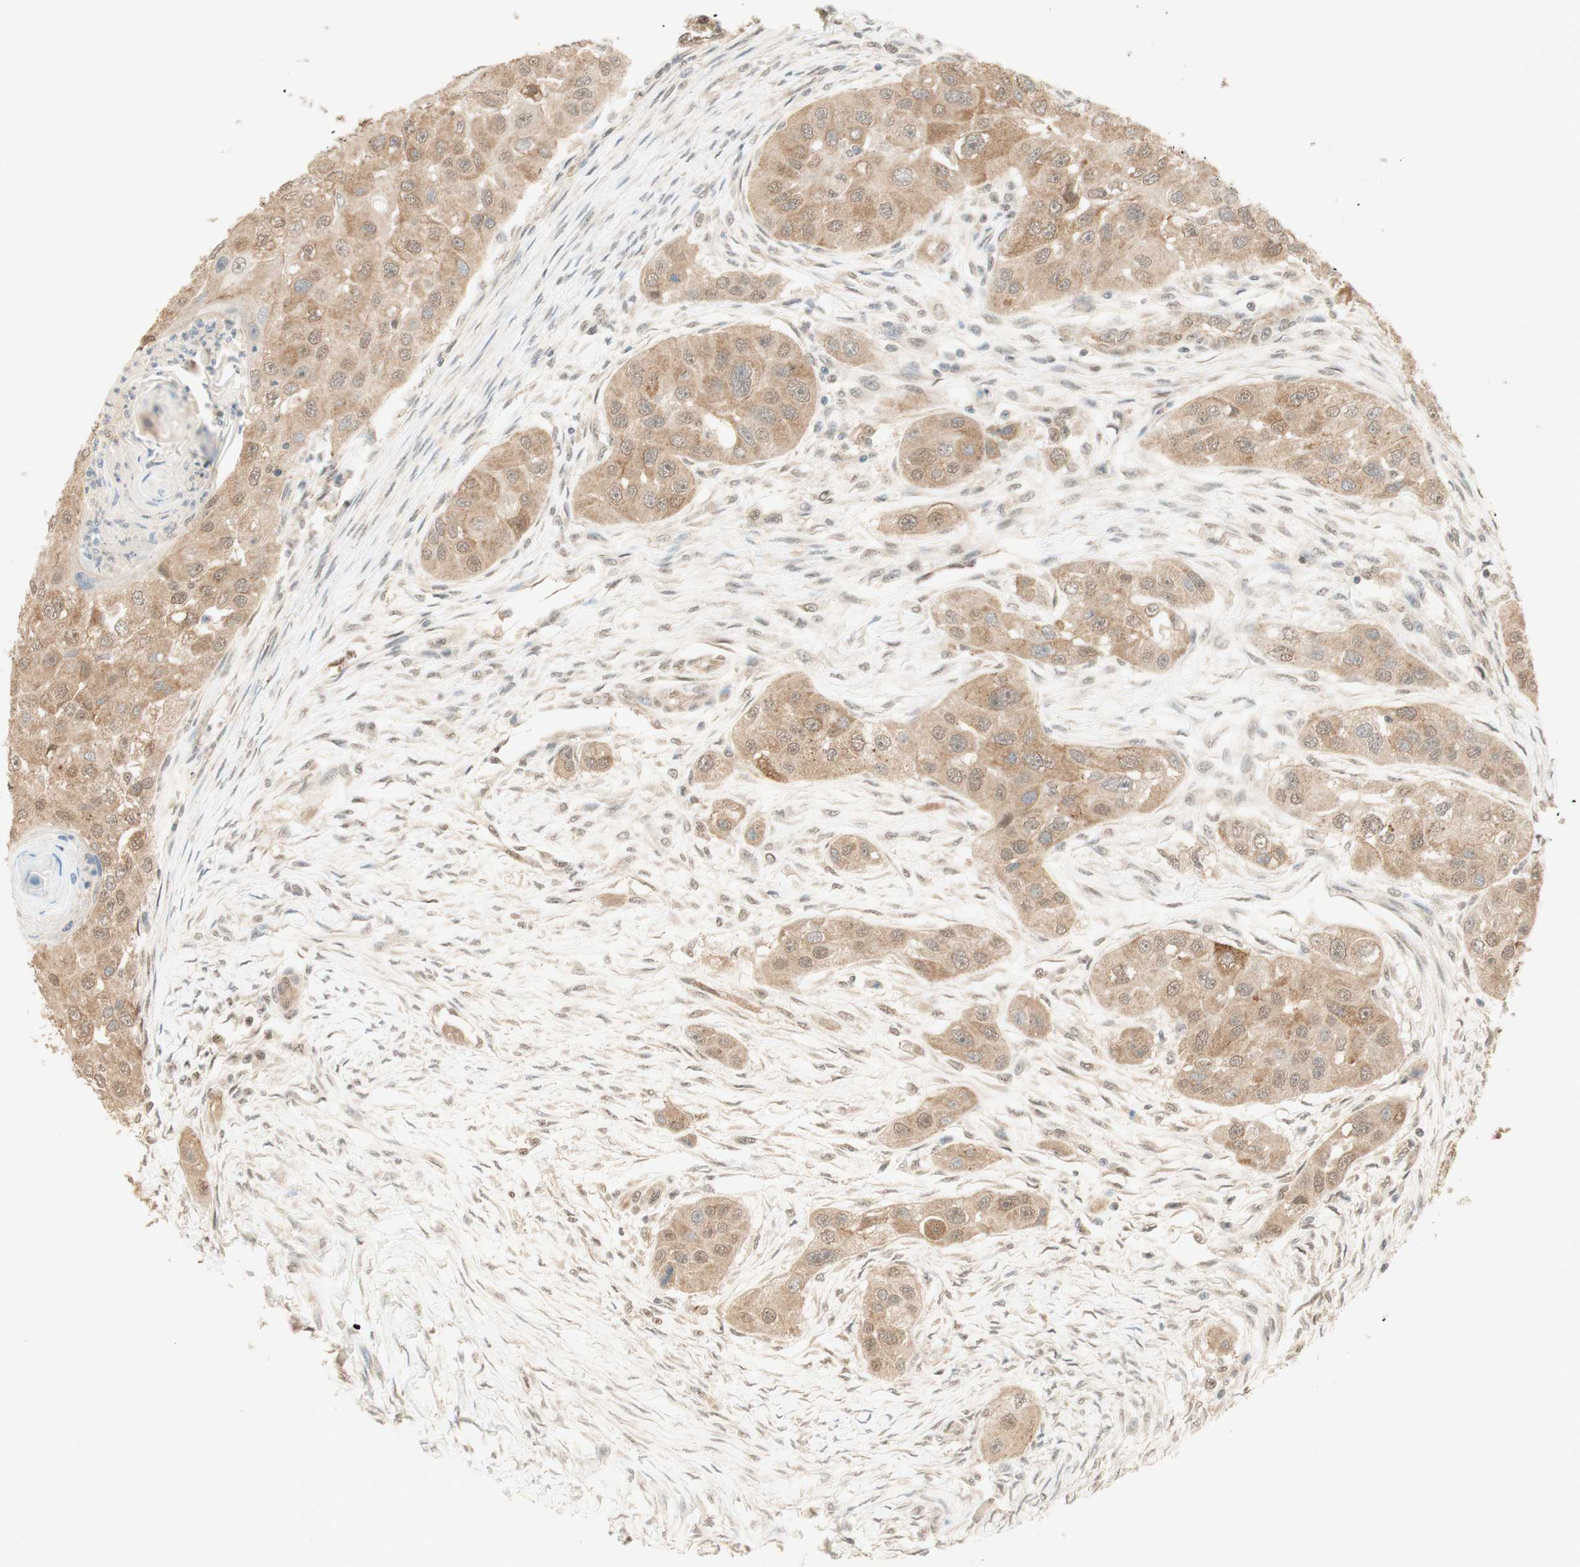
{"staining": {"intensity": "weak", "quantity": ">75%", "location": "cytoplasmic/membranous"}, "tissue": "head and neck cancer", "cell_type": "Tumor cells", "image_type": "cancer", "snomed": [{"axis": "morphology", "description": "Normal tissue, NOS"}, {"axis": "morphology", "description": "Squamous cell carcinoma, NOS"}, {"axis": "topography", "description": "Skeletal muscle"}, {"axis": "topography", "description": "Head-Neck"}], "caption": "Immunohistochemical staining of head and neck squamous cell carcinoma shows weak cytoplasmic/membranous protein positivity in approximately >75% of tumor cells.", "gene": "SPINT2", "patient": {"sex": "male", "age": 51}}